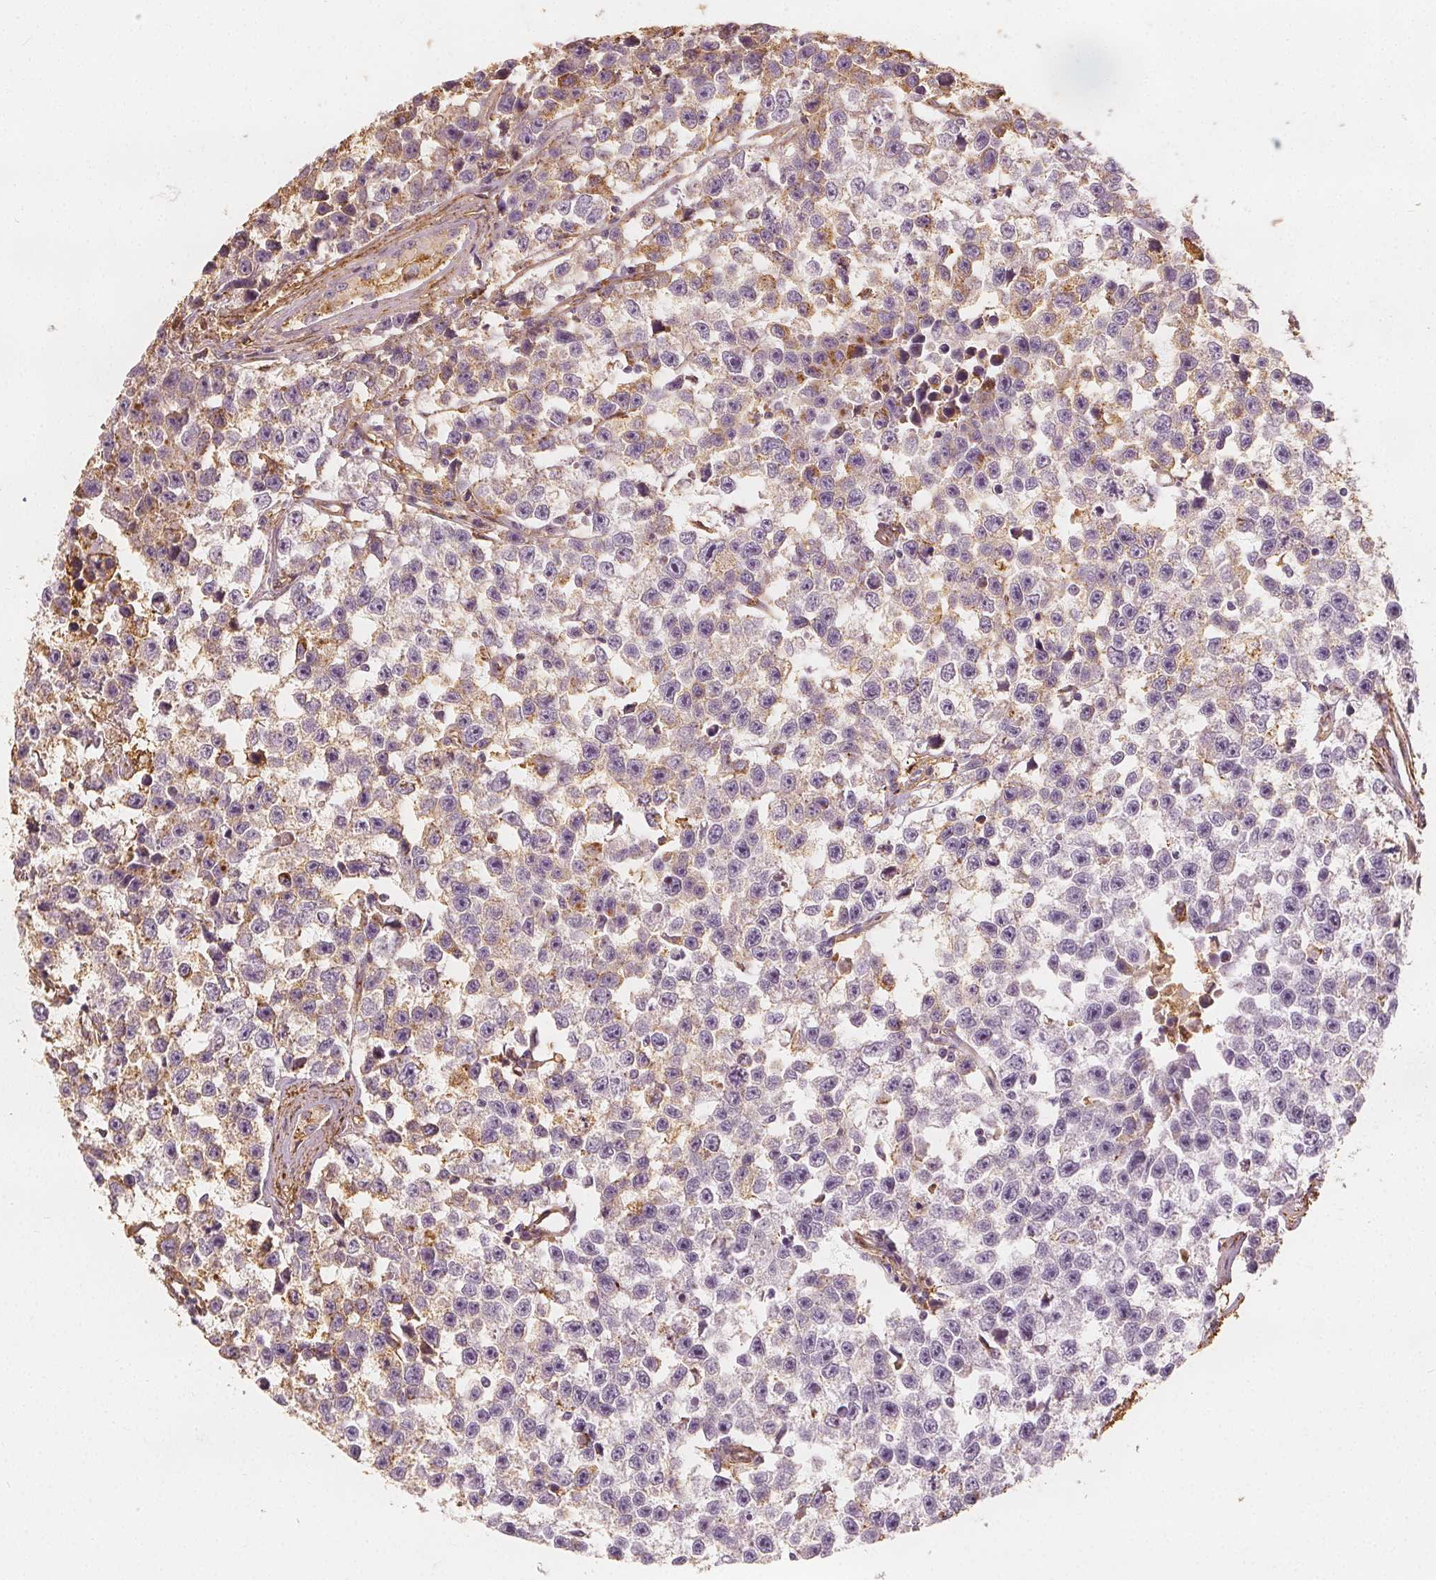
{"staining": {"intensity": "weak", "quantity": "<25%", "location": "cytoplasmic/membranous"}, "tissue": "testis cancer", "cell_type": "Tumor cells", "image_type": "cancer", "snomed": [{"axis": "morphology", "description": "Seminoma, NOS"}, {"axis": "topography", "description": "Testis"}], "caption": "Immunohistochemistry (IHC) histopathology image of testis seminoma stained for a protein (brown), which reveals no expression in tumor cells.", "gene": "ARHGAP26", "patient": {"sex": "male", "age": 26}}